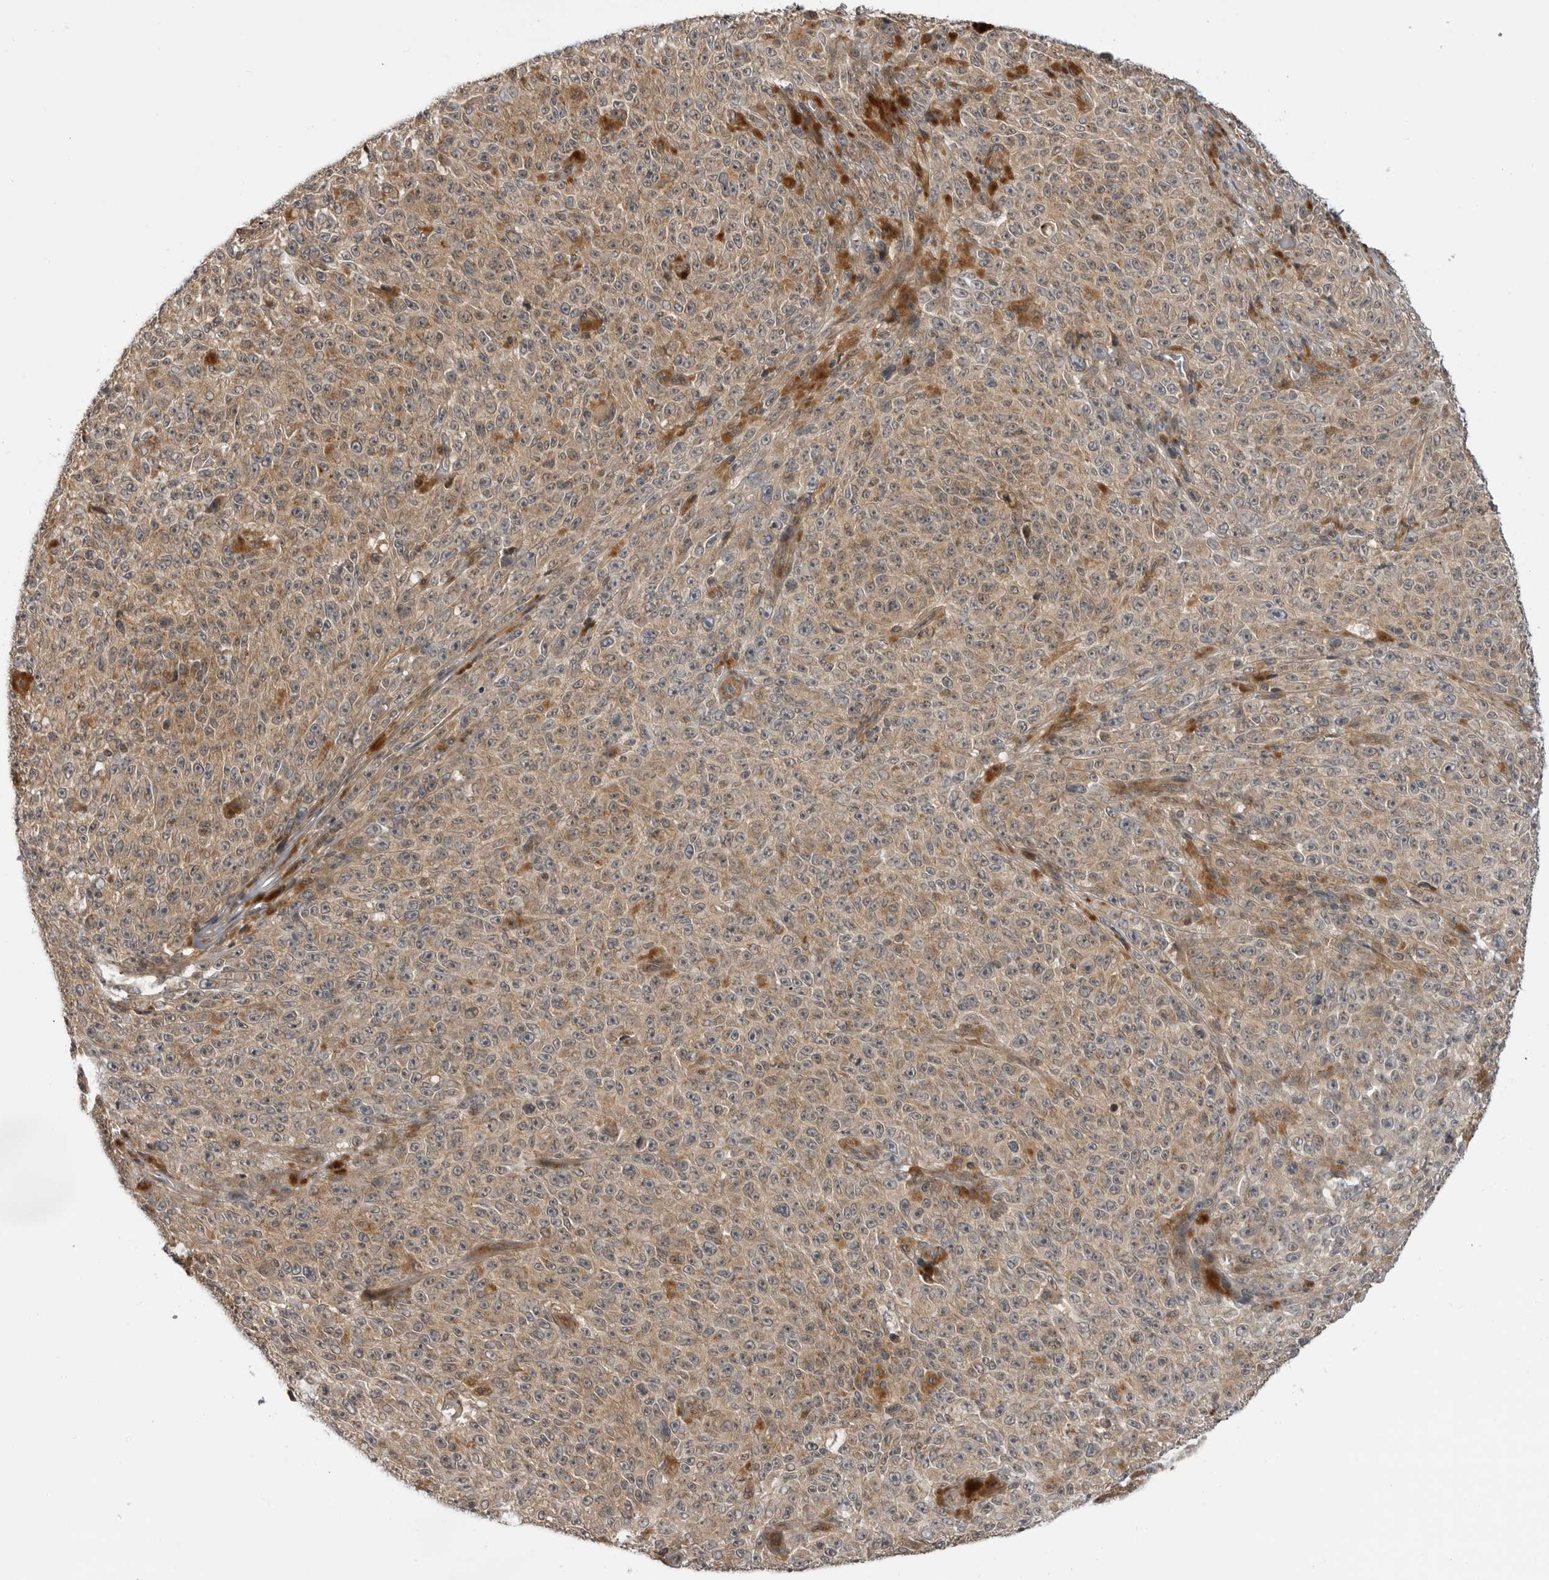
{"staining": {"intensity": "weak", "quantity": ">75%", "location": "cytoplasmic/membranous"}, "tissue": "melanoma", "cell_type": "Tumor cells", "image_type": "cancer", "snomed": [{"axis": "morphology", "description": "Malignant melanoma, NOS"}, {"axis": "topography", "description": "Skin"}], "caption": "Immunohistochemical staining of human malignant melanoma reveals low levels of weak cytoplasmic/membranous expression in approximately >75% of tumor cells.", "gene": "LRRC45", "patient": {"sex": "female", "age": 82}}